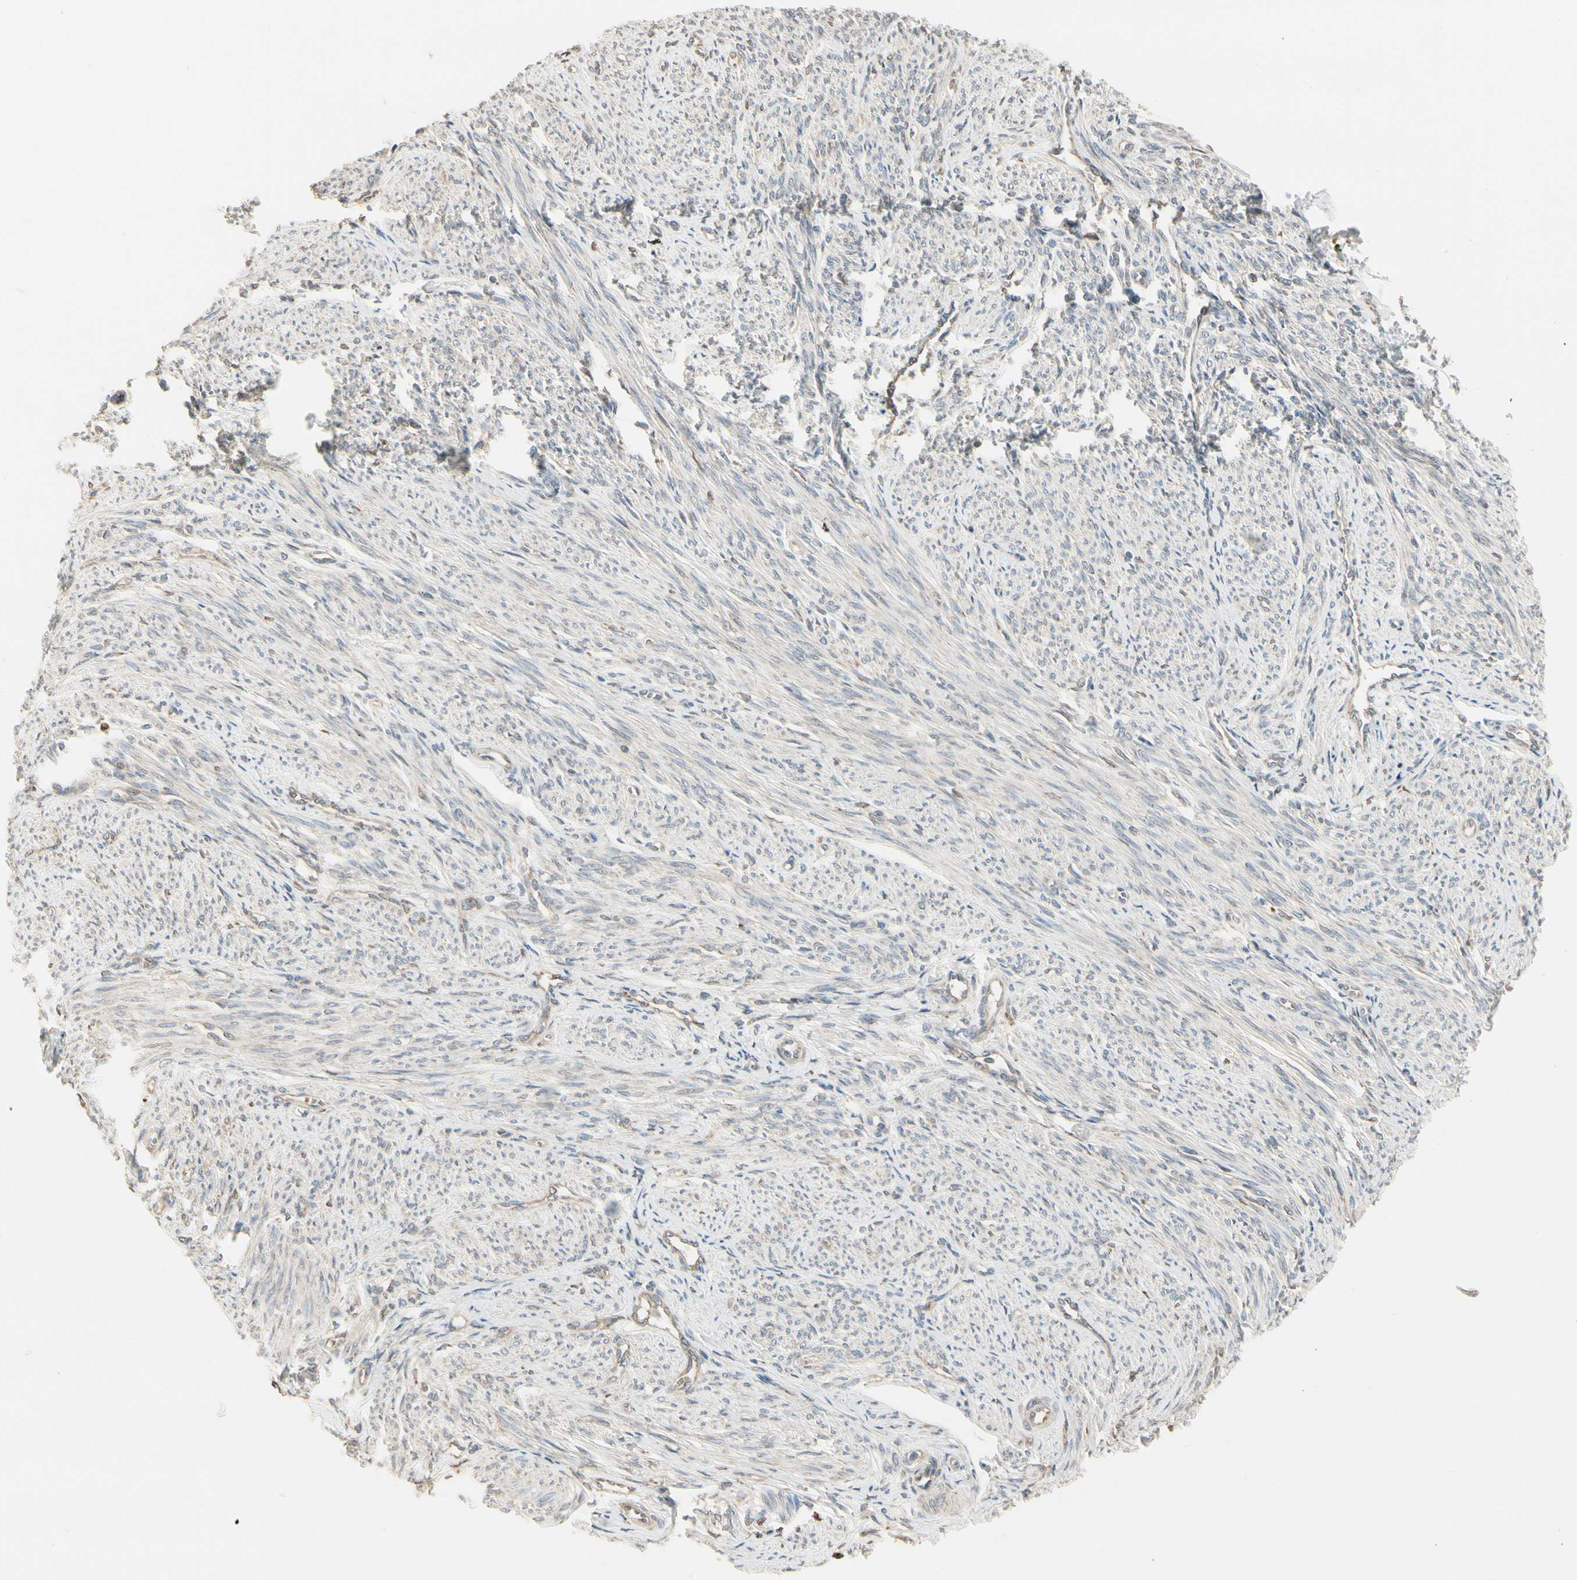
{"staining": {"intensity": "moderate", "quantity": ">75%", "location": "cytoplasmic/membranous"}, "tissue": "smooth muscle", "cell_type": "Smooth muscle cells", "image_type": "normal", "snomed": [{"axis": "morphology", "description": "Normal tissue, NOS"}, {"axis": "topography", "description": "Smooth muscle"}], "caption": "DAB immunohistochemical staining of normal human smooth muscle displays moderate cytoplasmic/membranous protein positivity in approximately >75% of smooth muscle cells.", "gene": "NUCB2", "patient": {"sex": "female", "age": 65}}